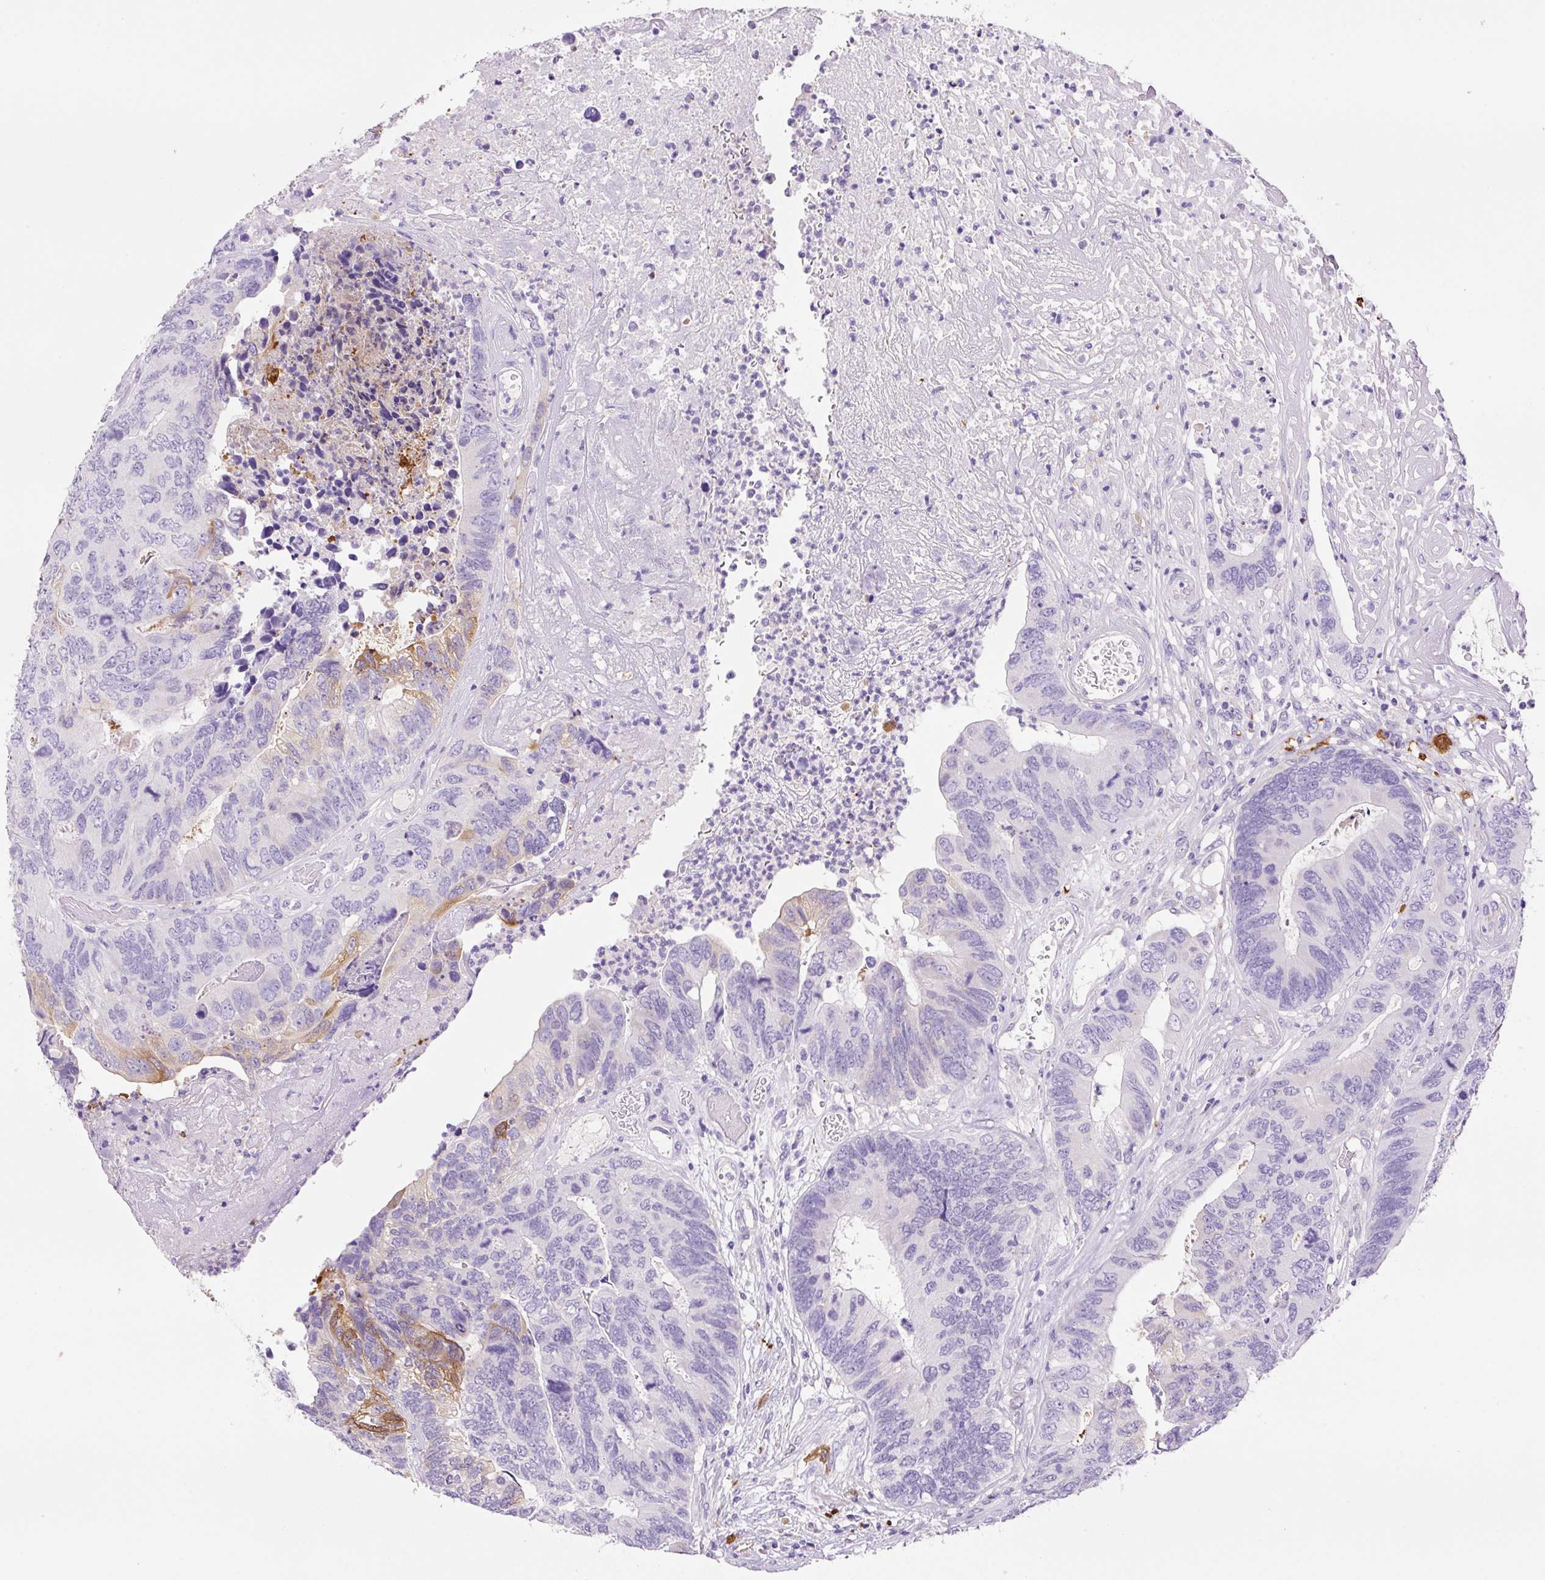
{"staining": {"intensity": "moderate", "quantity": "<25%", "location": "cytoplasmic/membranous"}, "tissue": "colorectal cancer", "cell_type": "Tumor cells", "image_type": "cancer", "snomed": [{"axis": "morphology", "description": "Adenocarcinoma, NOS"}, {"axis": "topography", "description": "Colon"}], "caption": "Immunohistochemistry (IHC) of colorectal cancer exhibits low levels of moderate cytoplasmic/membranous expression in about <25% of tumor cells.", "gene": "NDST3", "patient": {"sex": "female", "age": 67}}